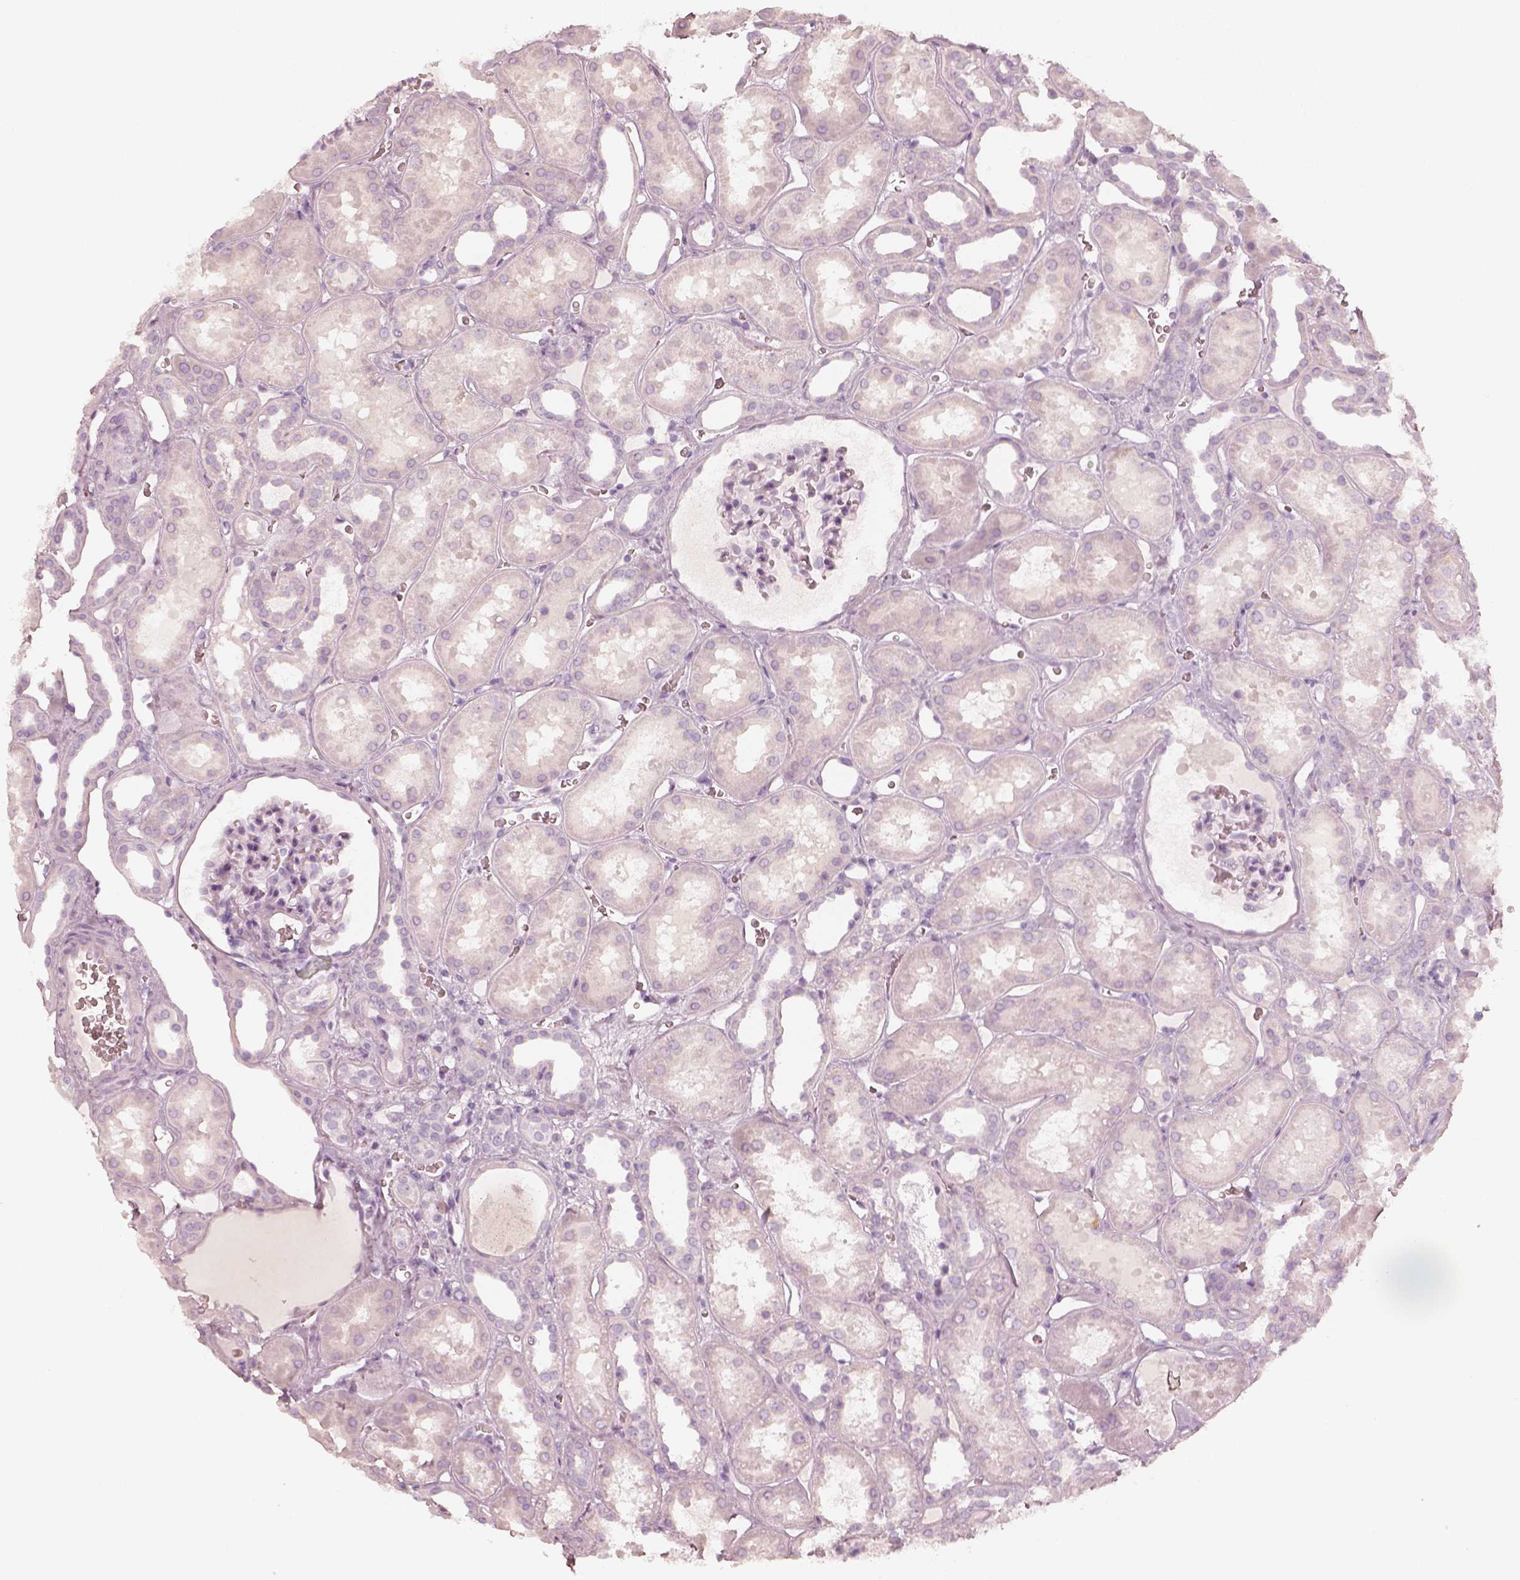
{"staining": {"intensity": "negative", "quantity": "none", "location": "none"}, "tissue": "kidney", "cell_type": "Cells in glomeruli", "image_type": "normal", "snomed": [{"axis": "morphology", "description": "Normal tissue, NOS"}, {"axis": "topography", "description": "Kidney"}], "caption": "High magnification brightfield microscopy of normal kidney stained with DAB (brown) and counterstained with hematoxylin (blue): cells in glomeruli show no significant staining.", "gene": "KRT82", "patient": {"sex": "female", "age": 41}}